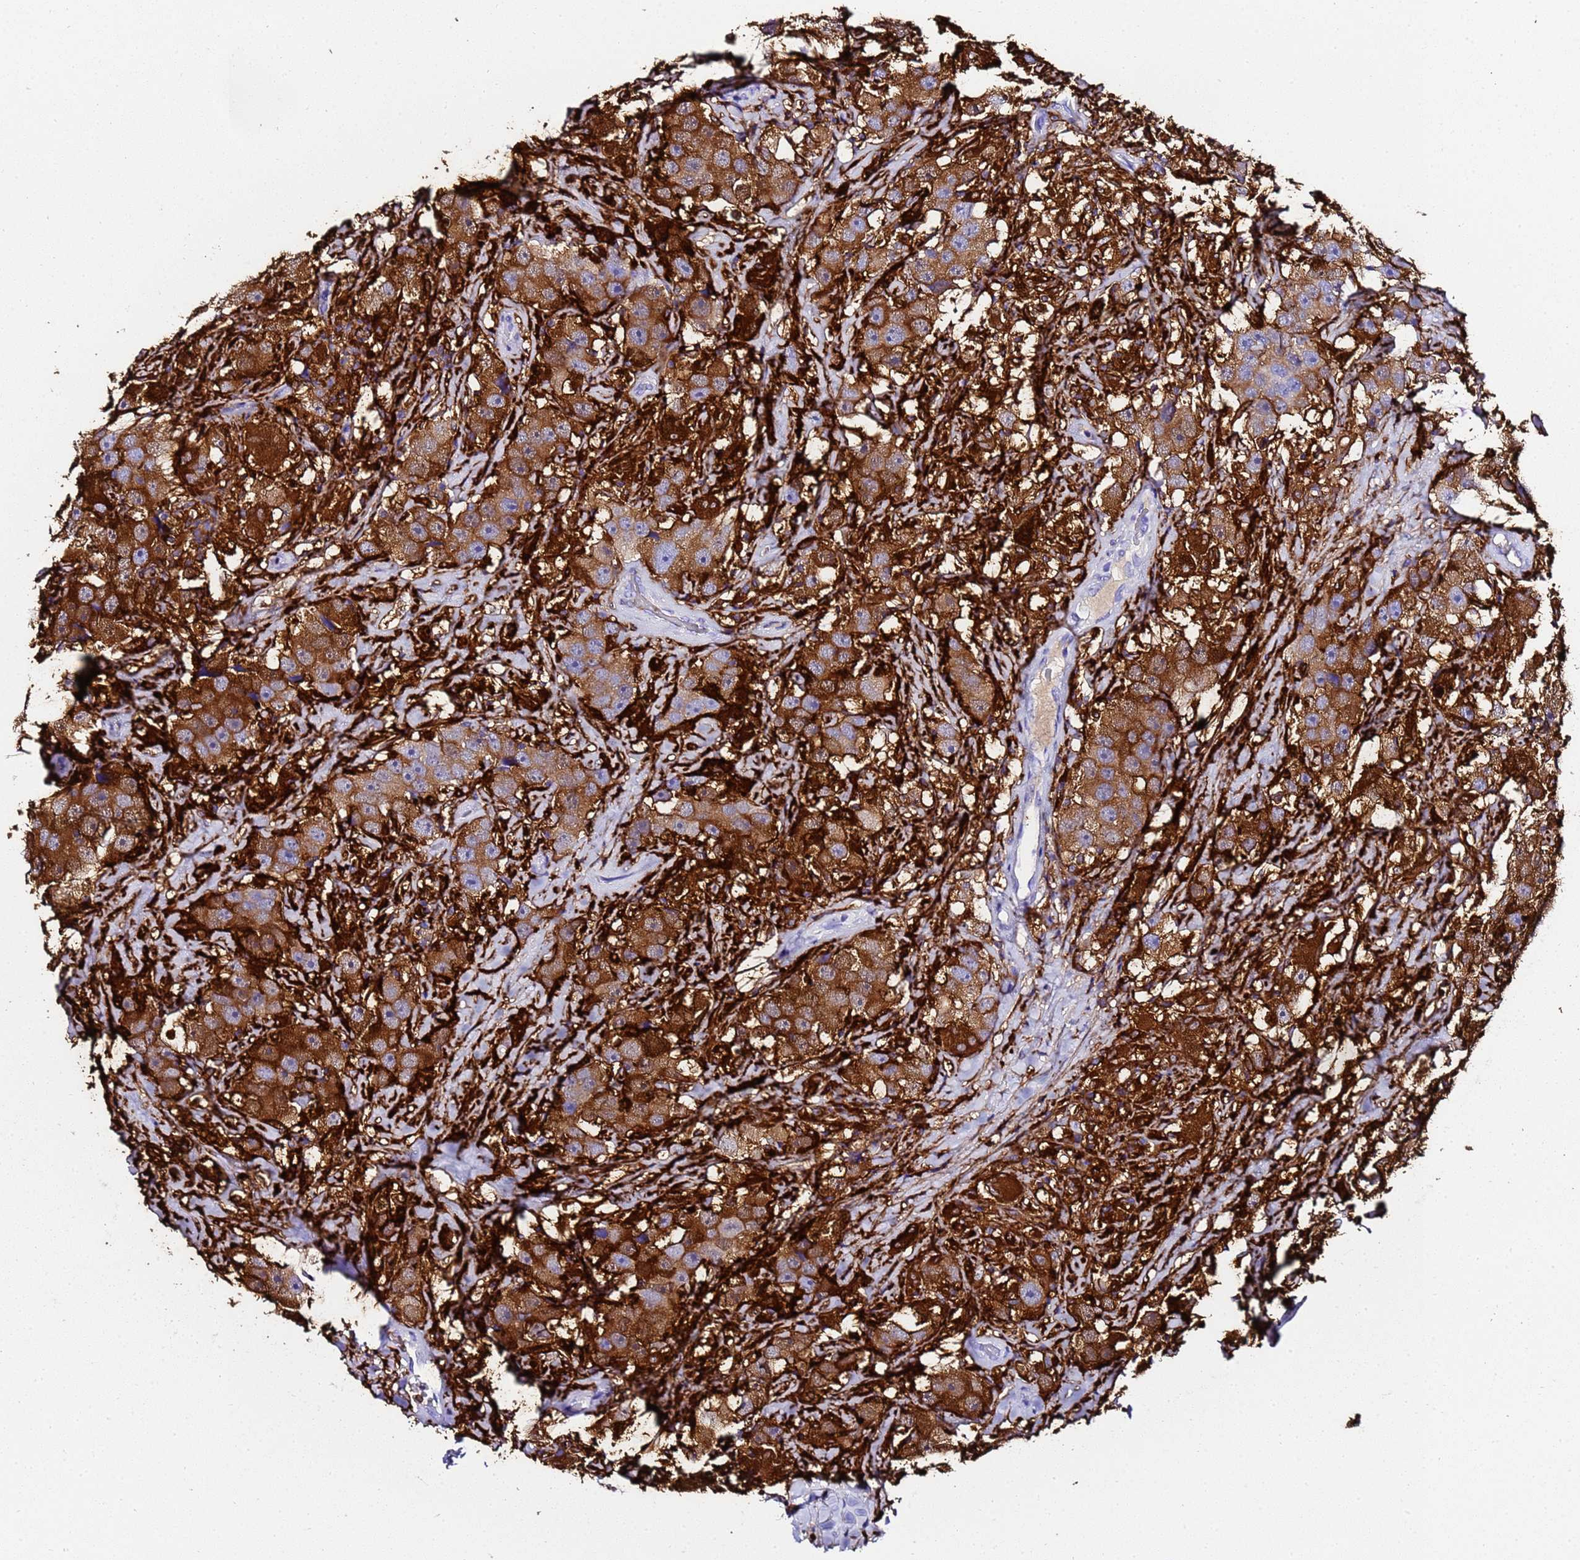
{"staining": {"intensity": "strong", "quantity": ">75%", "location": "cytoplasmic/membranous"}, "tissue": "testis cancer", "cell_type": "Tumor cells", "image_type": "cancer", "snomed": [{"axis": "morphology", "description": "Seminoma, NOS"}, {"axis": "topography", "description": "Testis"}], "caption": "The micrograph shows staining of testis cancer (seminoma), revealing strong cytoplasmic/membranous protein positivity (brown color) within tumor cells.", "gene": "FTL", "patient": {"sex": "male", "age": 49}}